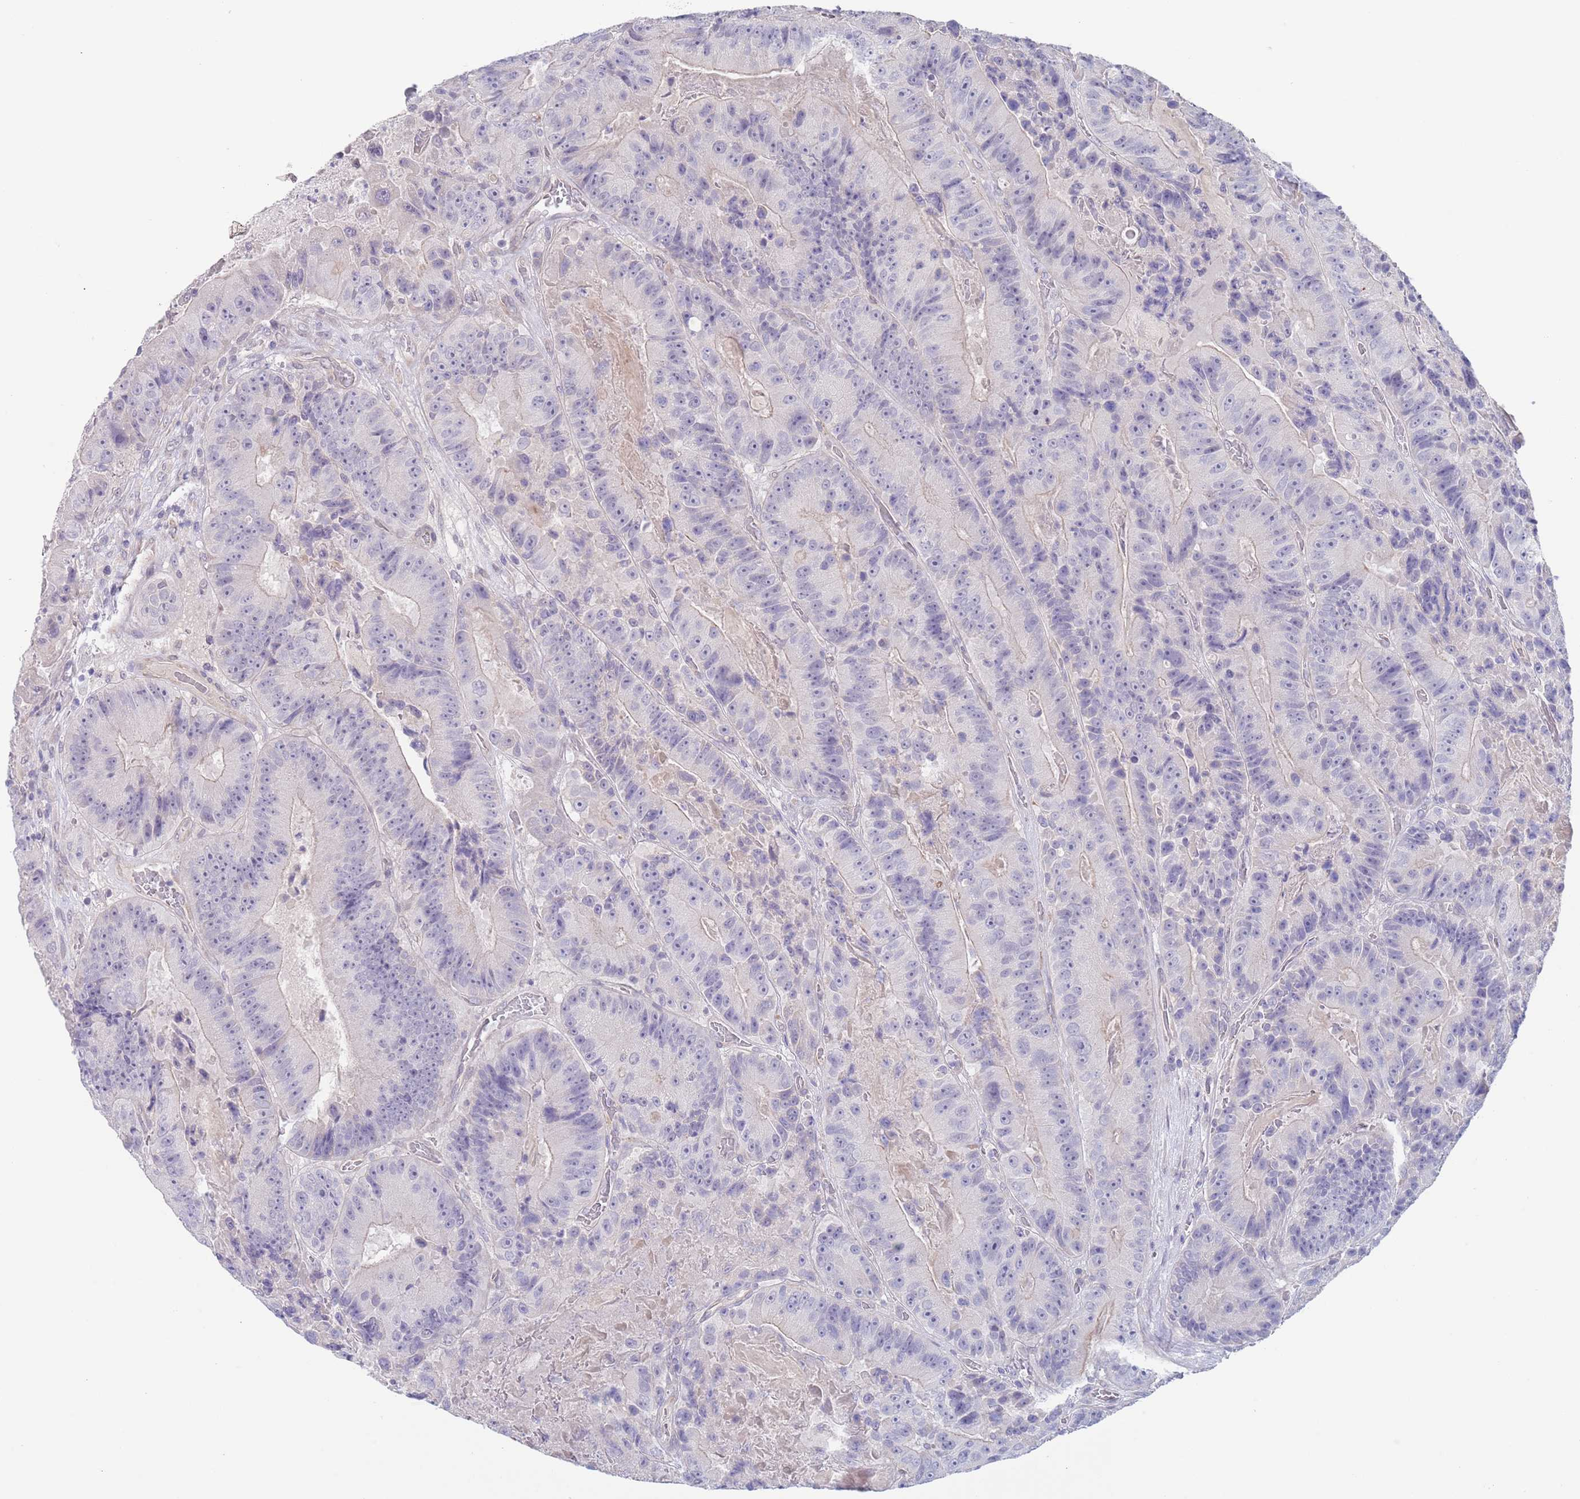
{"staining": {"intensity": "negative", "quantity": "none", "location": "none"}, "tissue": "colorectal cancer", "cell_type": "Tumor cells", "image_type": "cancer", "snomed": [{"axis": "morphology", "description": "Adenocarcinoma, NOS"}, {"axis": "topography", "description": "Colon"}], "caption": "DAB (3,3'-diaminobenzidine) immunohistochemical staining of human colorectal cancer demonstrates no significant positivity in tumor cells. (IHC, brightfield microscopy, high magnification).", "gene": "RNF169", "patient": {"sex": "female", "age": 86}}